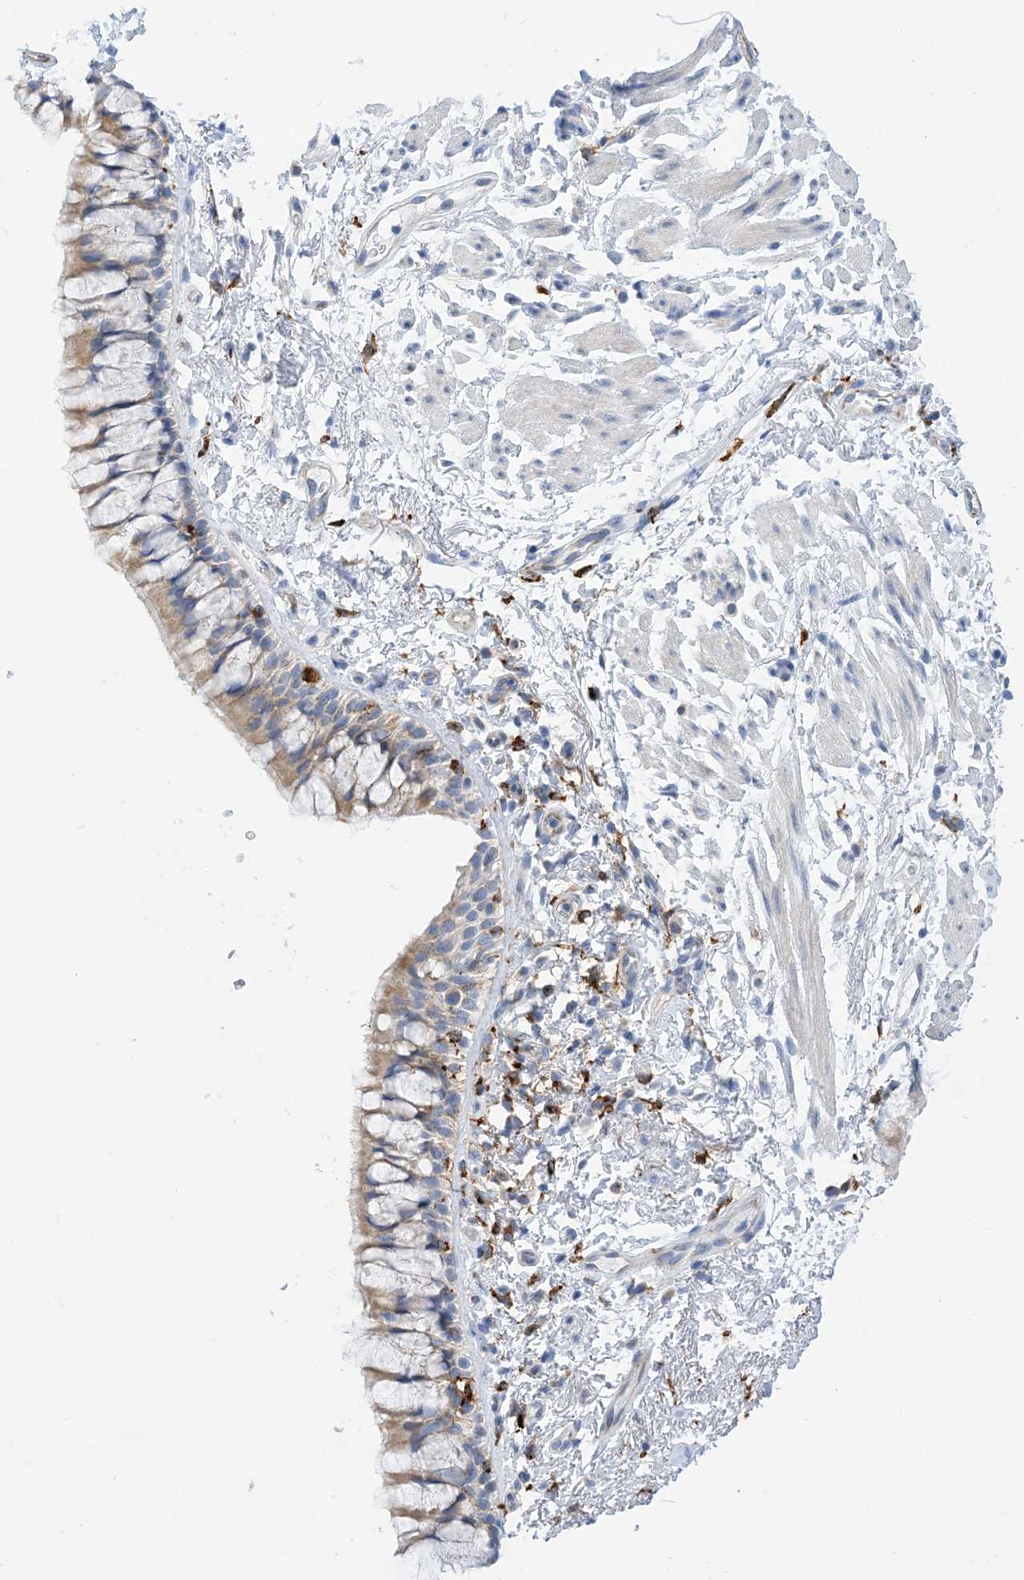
{"staining": {"intensity": "weak", "quantity": "25%-75%", "location": "cytoplasmic/membranous"}, "tissue": "bronchus", "cell_type": "Respiratory epithelial cells", "image_type": "normal", "snomed": [{"axis": "morphology", "description": "Normal tissue, NOS"}, {"axis": "topography", "description": "Cartilage tissue"}, {"axis": "topography", "description": "Bronchus"}], "caption": "About 25%-75% of respiratory epithelial cells in normal human bronchus display weak cytoplasmic/membranous protein positivity as visualized by brown immunohistochemical staining.", "gene": "DPH3", "patient": {"sex": "female", "age": 73}}